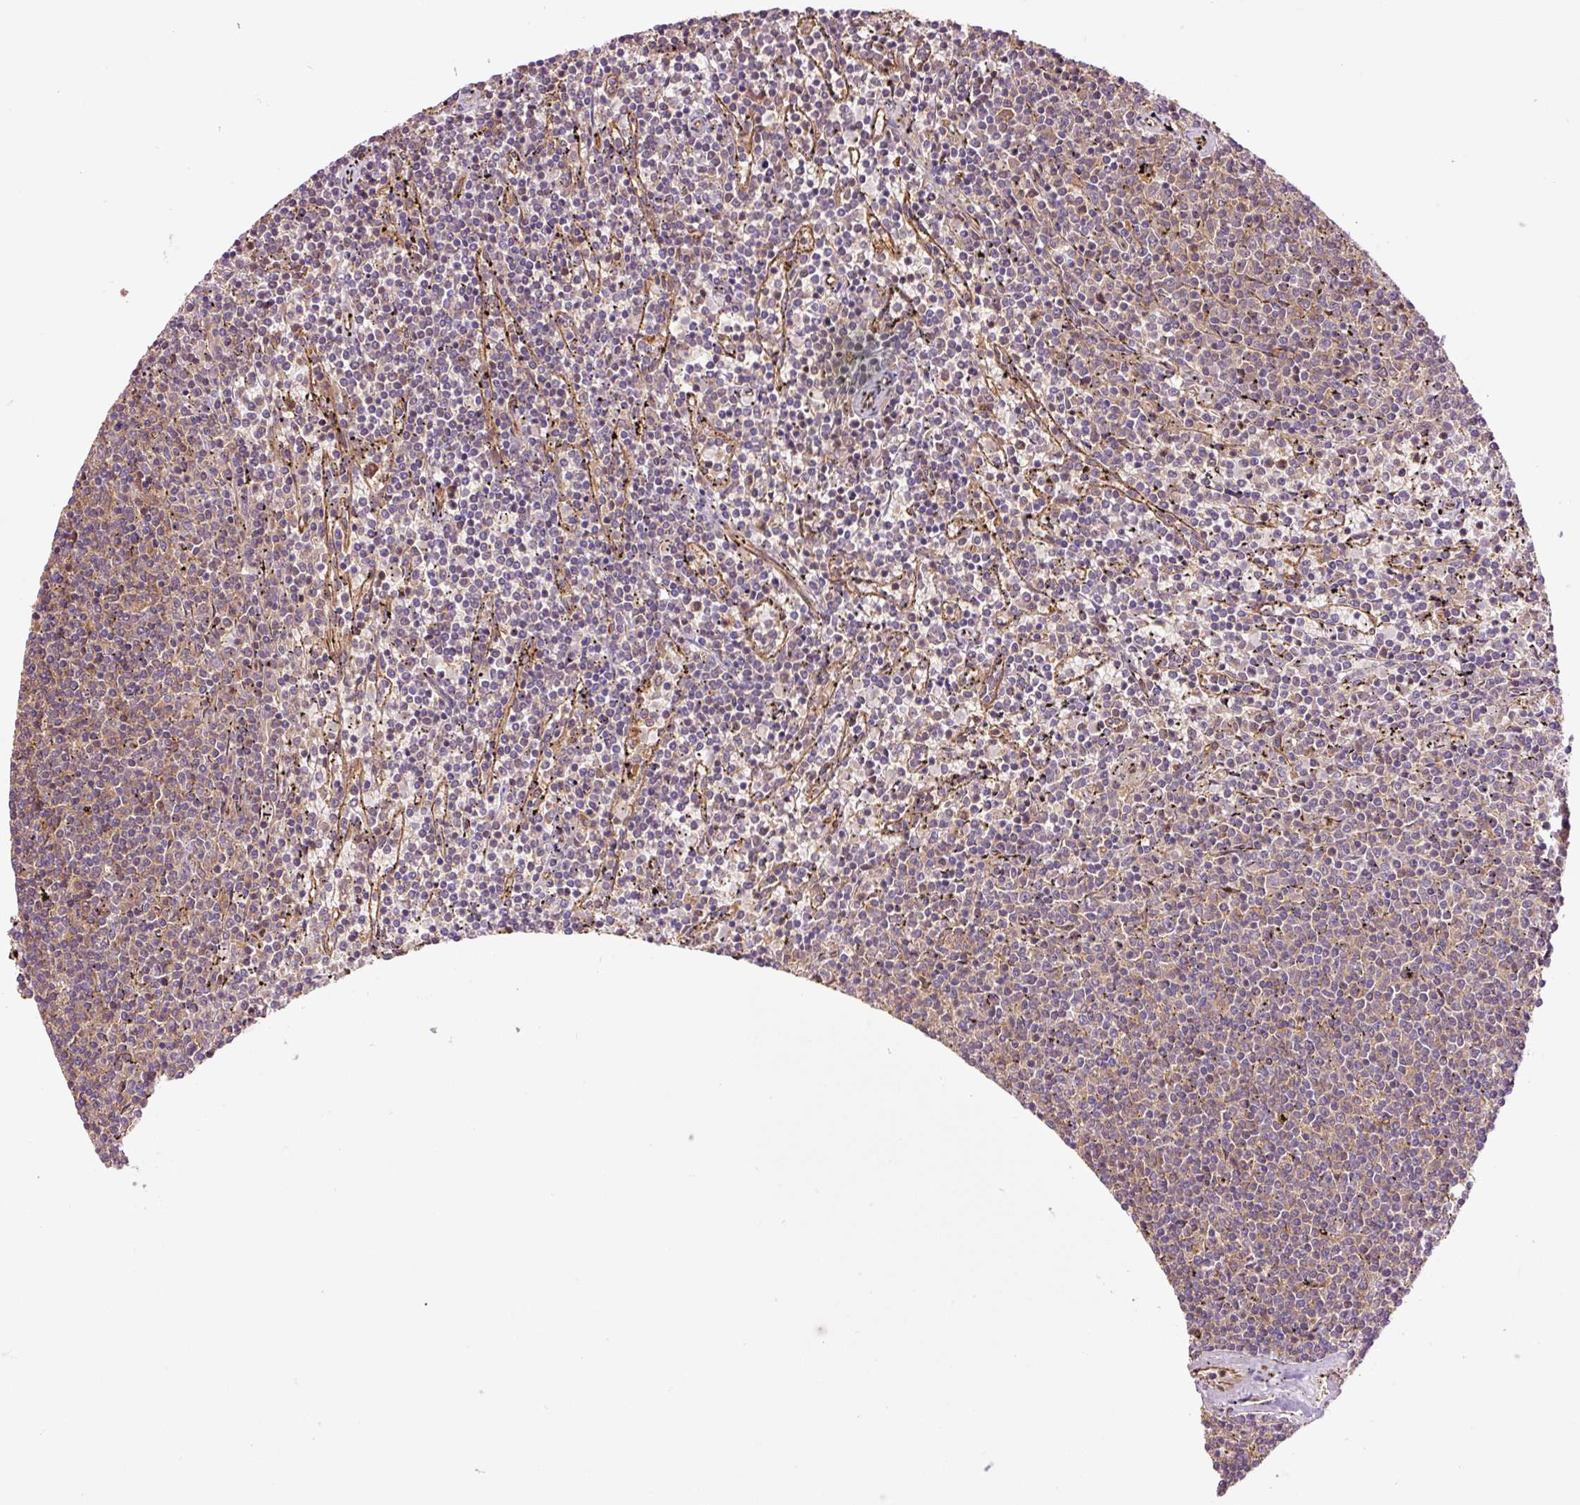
{"staining": {"intensity": "negative", "quantity": "none", "location": "none"}, "tissue": "lymphoma", "cell_type": "Tumor cells", "image_type": "cancer", "snomed": [{"axis": "morphology", "description": "Malignant lymphoma, non-Hodgkin's type, Low grade"}, {"axis": "topography", "description": "Spleen"}], "caption": "Lymphoma stained for a protein using immunohistochemistry (IHC) reveals no staining tumor cells.", "gene": "PCK2", "patient": {"sex": "female", "age": 50}}